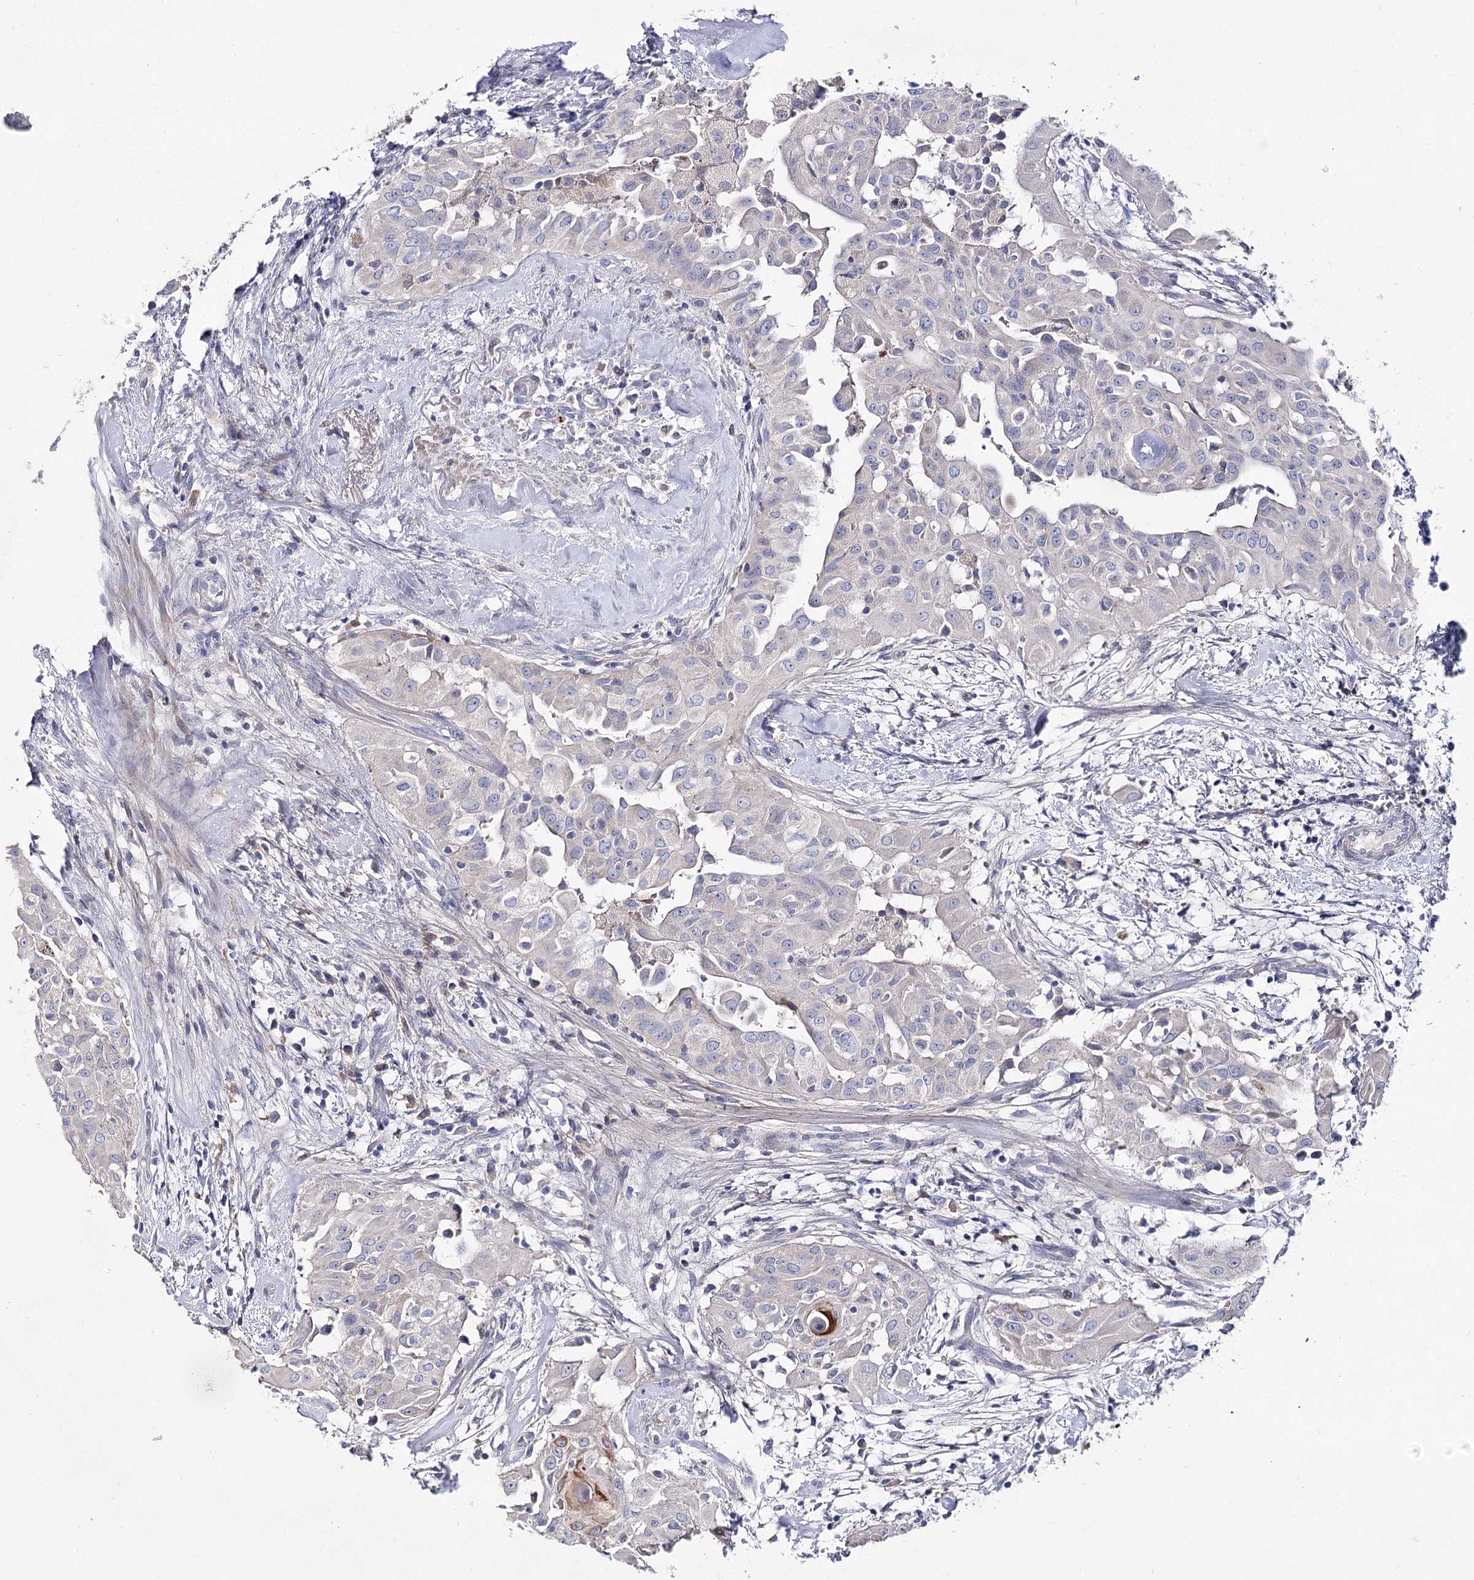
{"staining": {"intensity": "negative", "quantity": "none", "location": "none"}, "tissue": "thyroid cancer", "cell_type": "Tumor cells", "image_type": "cancer", "snomed": [{"axis": "morphology", "description": "Papillary adenocarcinoma, NOS"}, {"axis": "topography", "description": "Thyroid gland"}], "caption": "A high-resolution photomicrograph shows immunohistochemistry staining of papillary adenocarcinoma (thyroid), which displays no significant staining in tumor cells.", "gene": "NRAP", "patient": {"sex": "female", "age": 59}}